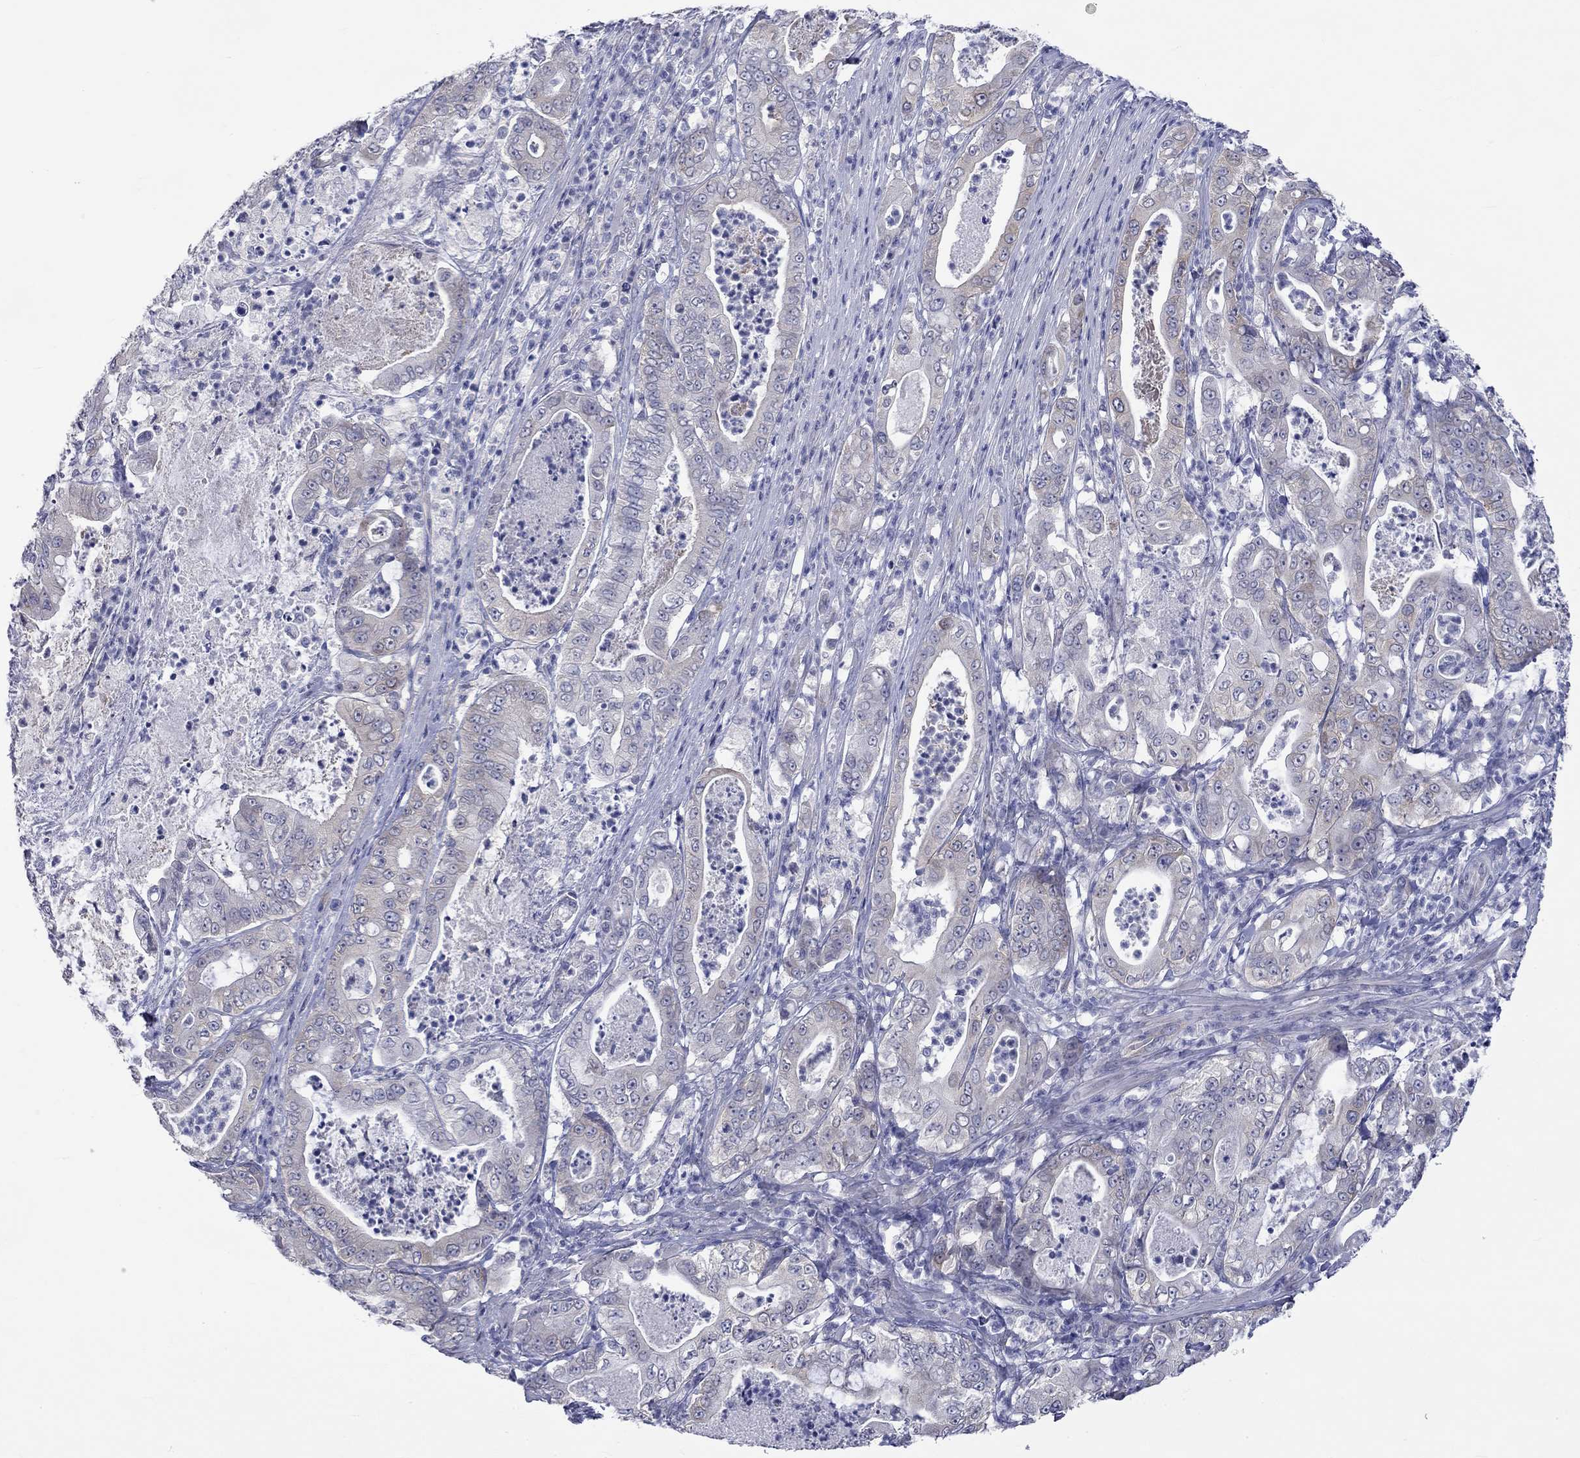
{"staining": {"intensity": "negative", "quantity": "none", "location": "none"}, "tissue": "pancreatic cancer", "cell_type": "Tumor cells", "image_type": "cancer", "snomed": [{"axis": "morphology", "description": "Adenocarcinoma, NOS"}, {"axis": "topography", "description": "Pancreas"}], "caption": "A photomicrograph of pancreatic cancer (adenocarcinoma) stained for a protein reveals no brown staining in tumor cells.", "gene": "CERS1", "patient": {"sex": "male", "age": 71}}